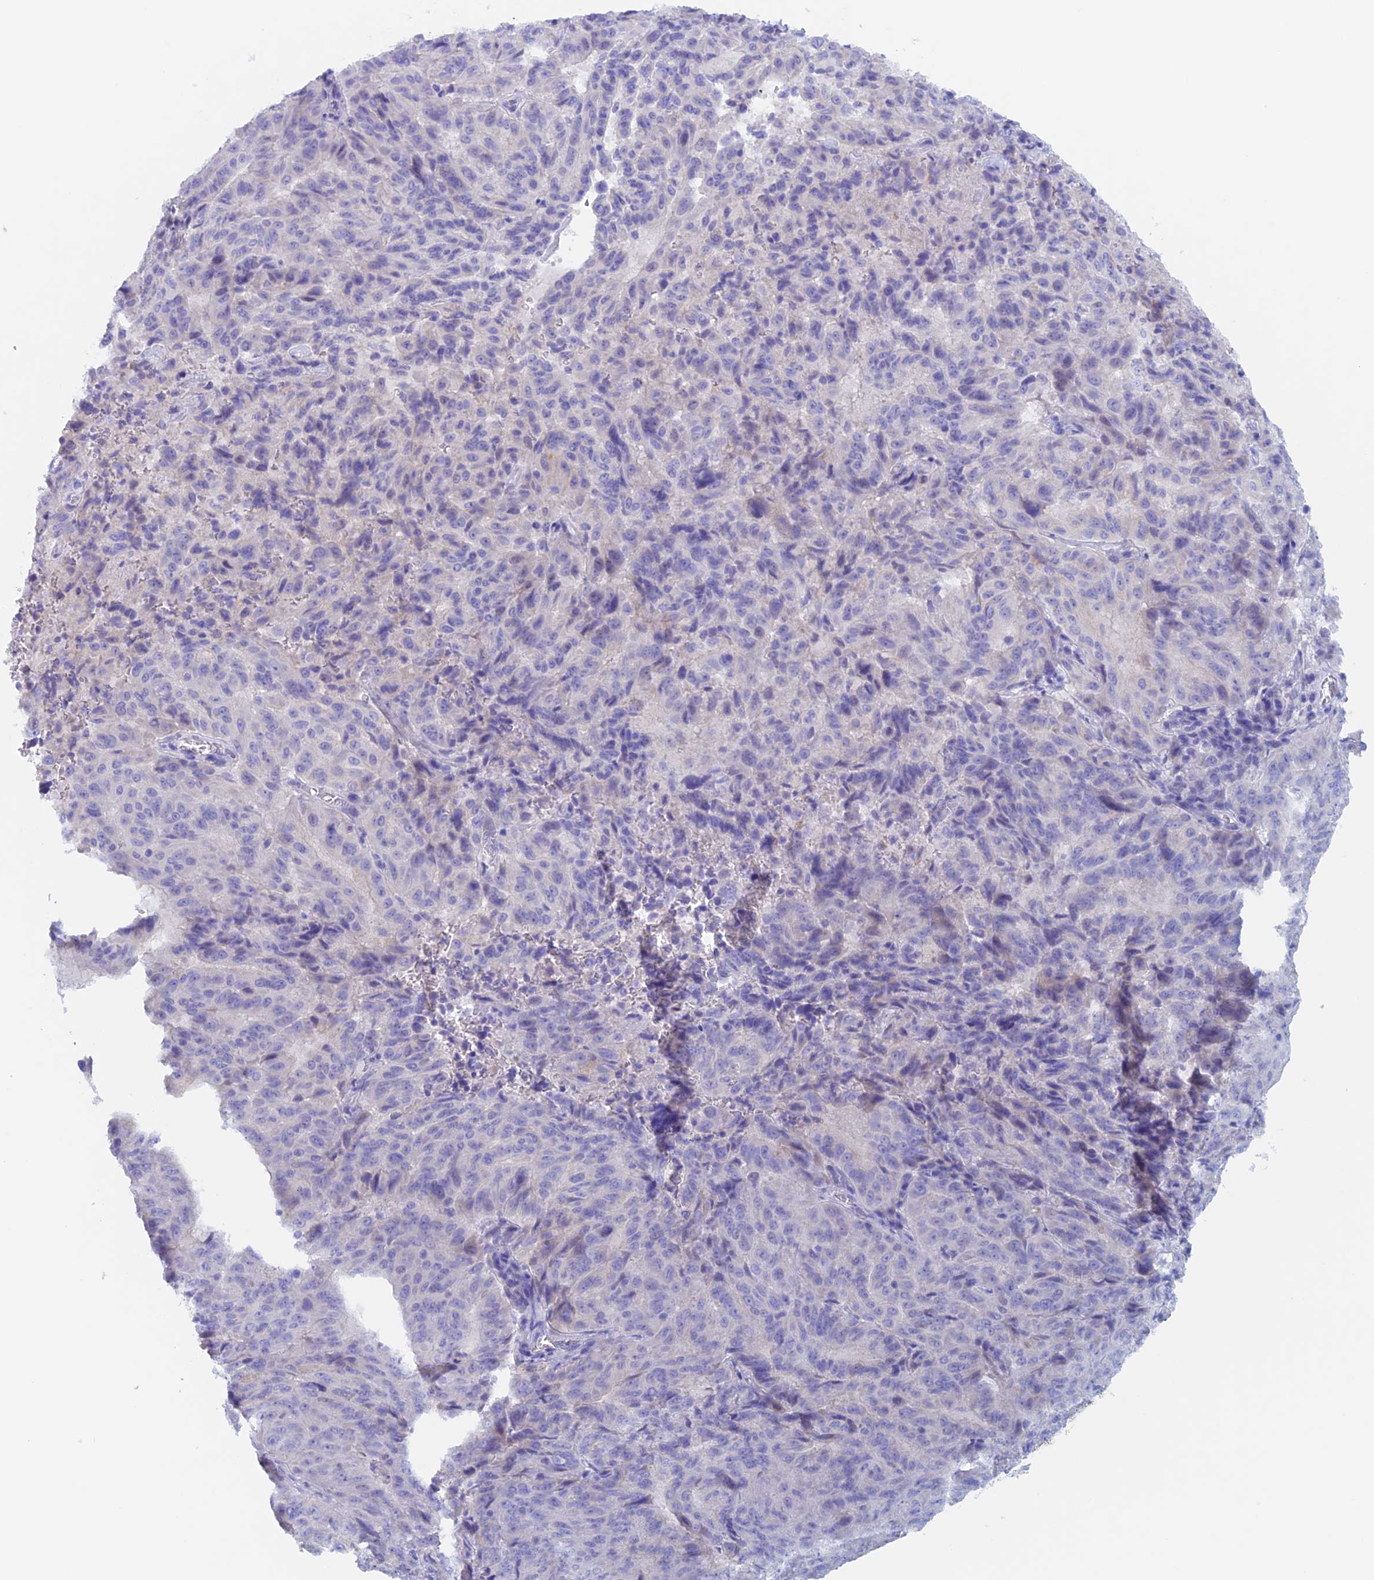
{"staining": {"intensity": "negative", "quantity": "none", "location": "none"}, "tissue": "pancreatic cancer", "cell_type": "Tumor cells", "image_type": "cancer", "snomed": [{"axis": "morphology", "description": "Adenocarcinoma, NOS"}, {"axis": "topography", "description": "Pancreas"}], "caption": "Tumor cells are negative for protein expression in human pancreatic cancer.", "gene": "PSMC3IP", "patient": {"sex": "male", "age": 63}}